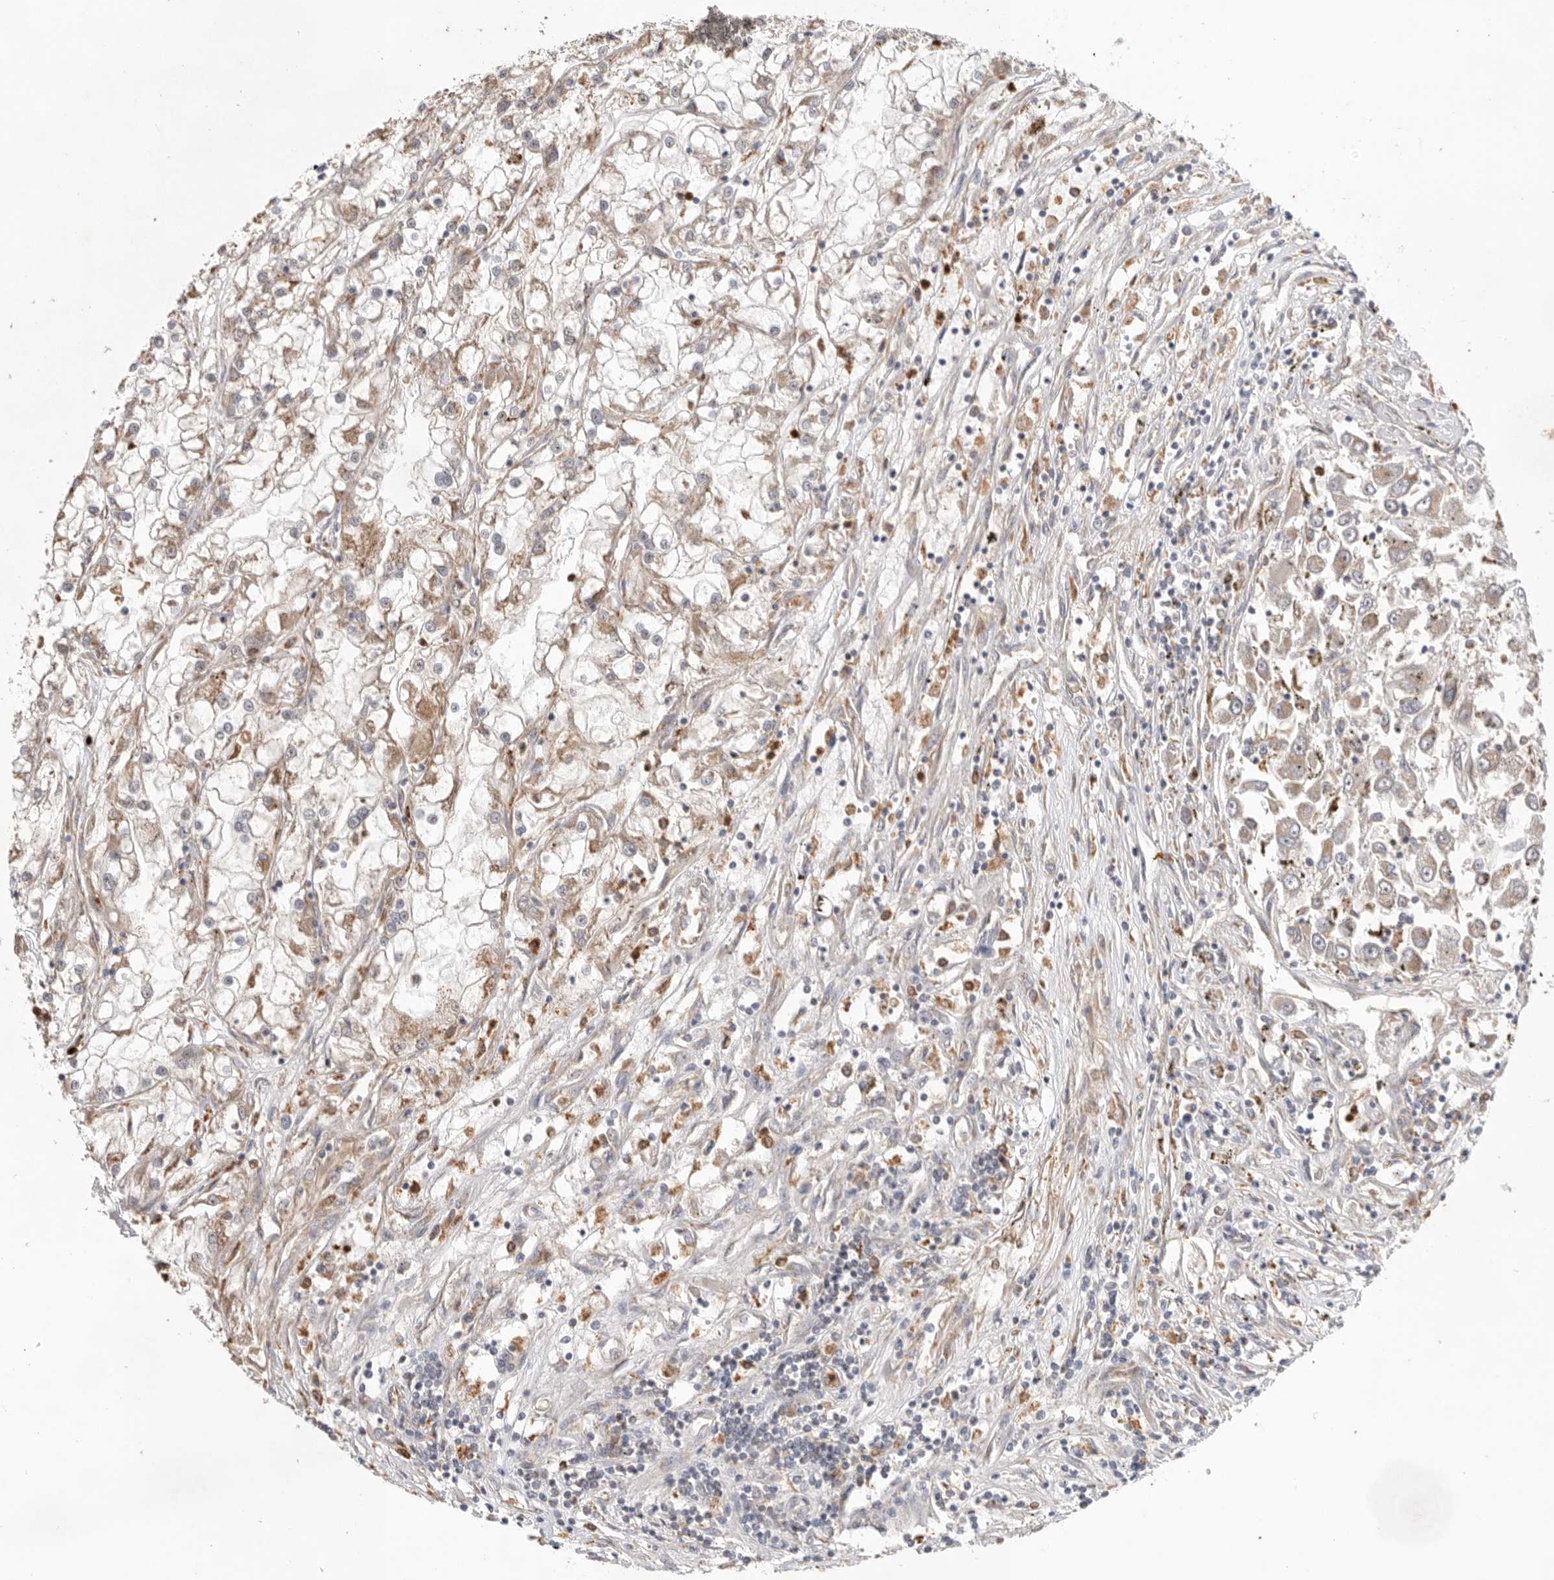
{"staining": {"intensity": "weak", "quantity": "<25%", "location": "cytoplasmic/membranous"}, "tissue": "renal cancer", "cell_type": "Tumor cells", "image_type": "cancer", "snomed": [{"axis": "morphology", "description": "Adenocarcinoma, NOS"}, {"axis": "topography", "description": "Kidney"}], "caption": "DAB immunohistochemical staining of adenocarcinoma (renal) exhibits no significant staining in tumor cells.", "gene": "GNE", "patient": {"sex": "female", "age": 52}}